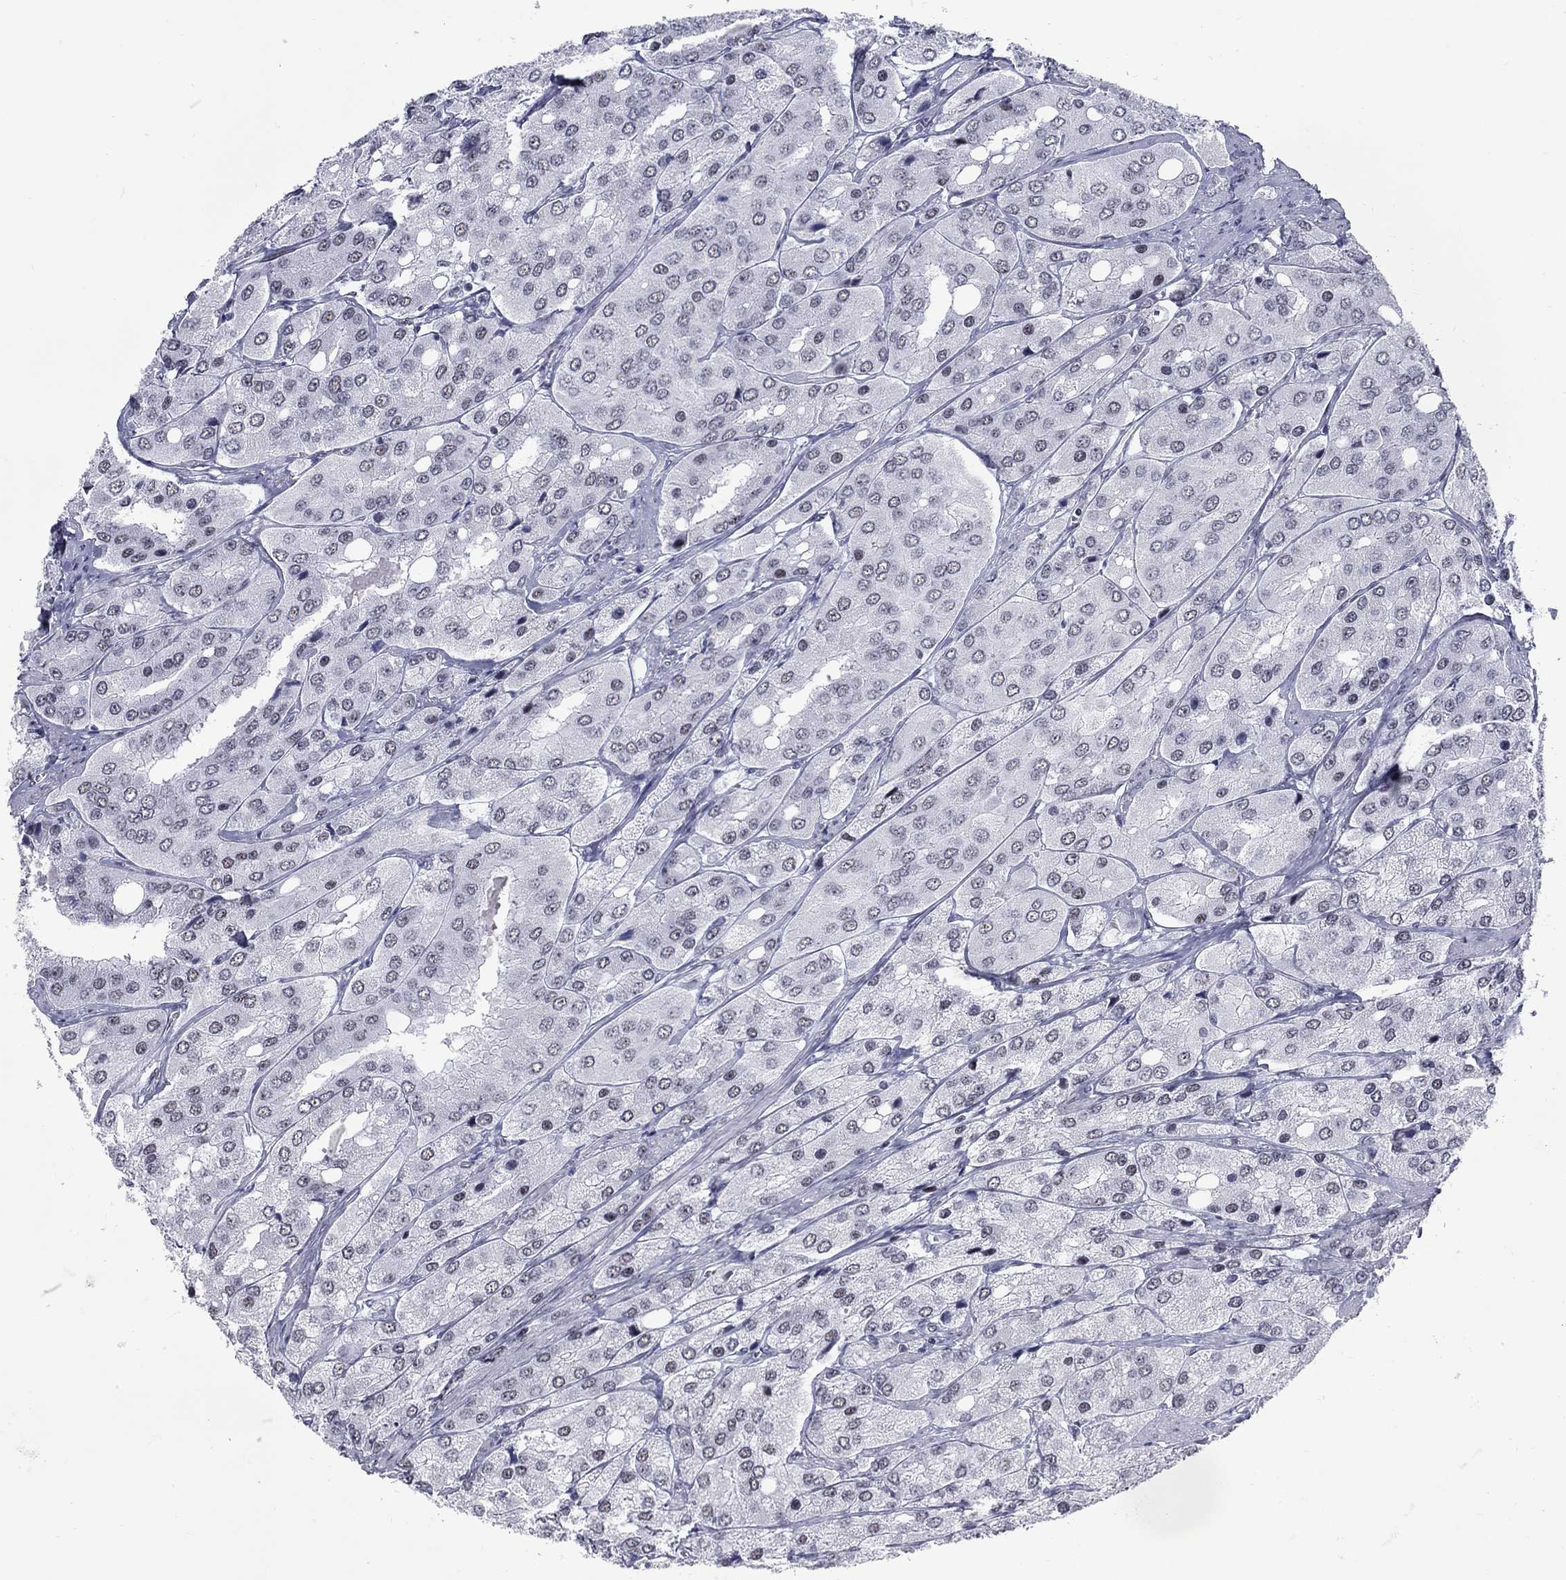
{"staining": {"intensity": "negative", "quantity": "none", "location": "none"}, "tissue": "prostate cancer", "cell_type": "Tumor cells", "image_type": "cancer", "snomed": [{"axis": "morphology", "description": "Adenocarcinoma, Low grade"}, {"axis": "topography", "description": "Prostate"}], "caption": "Protein analysis of low-grade adenocarcinoma (prostate) reveals no significant positivity in tumor cells.", "gene": "ASF1B", "patient": {"sex": "male", "age": 69}}